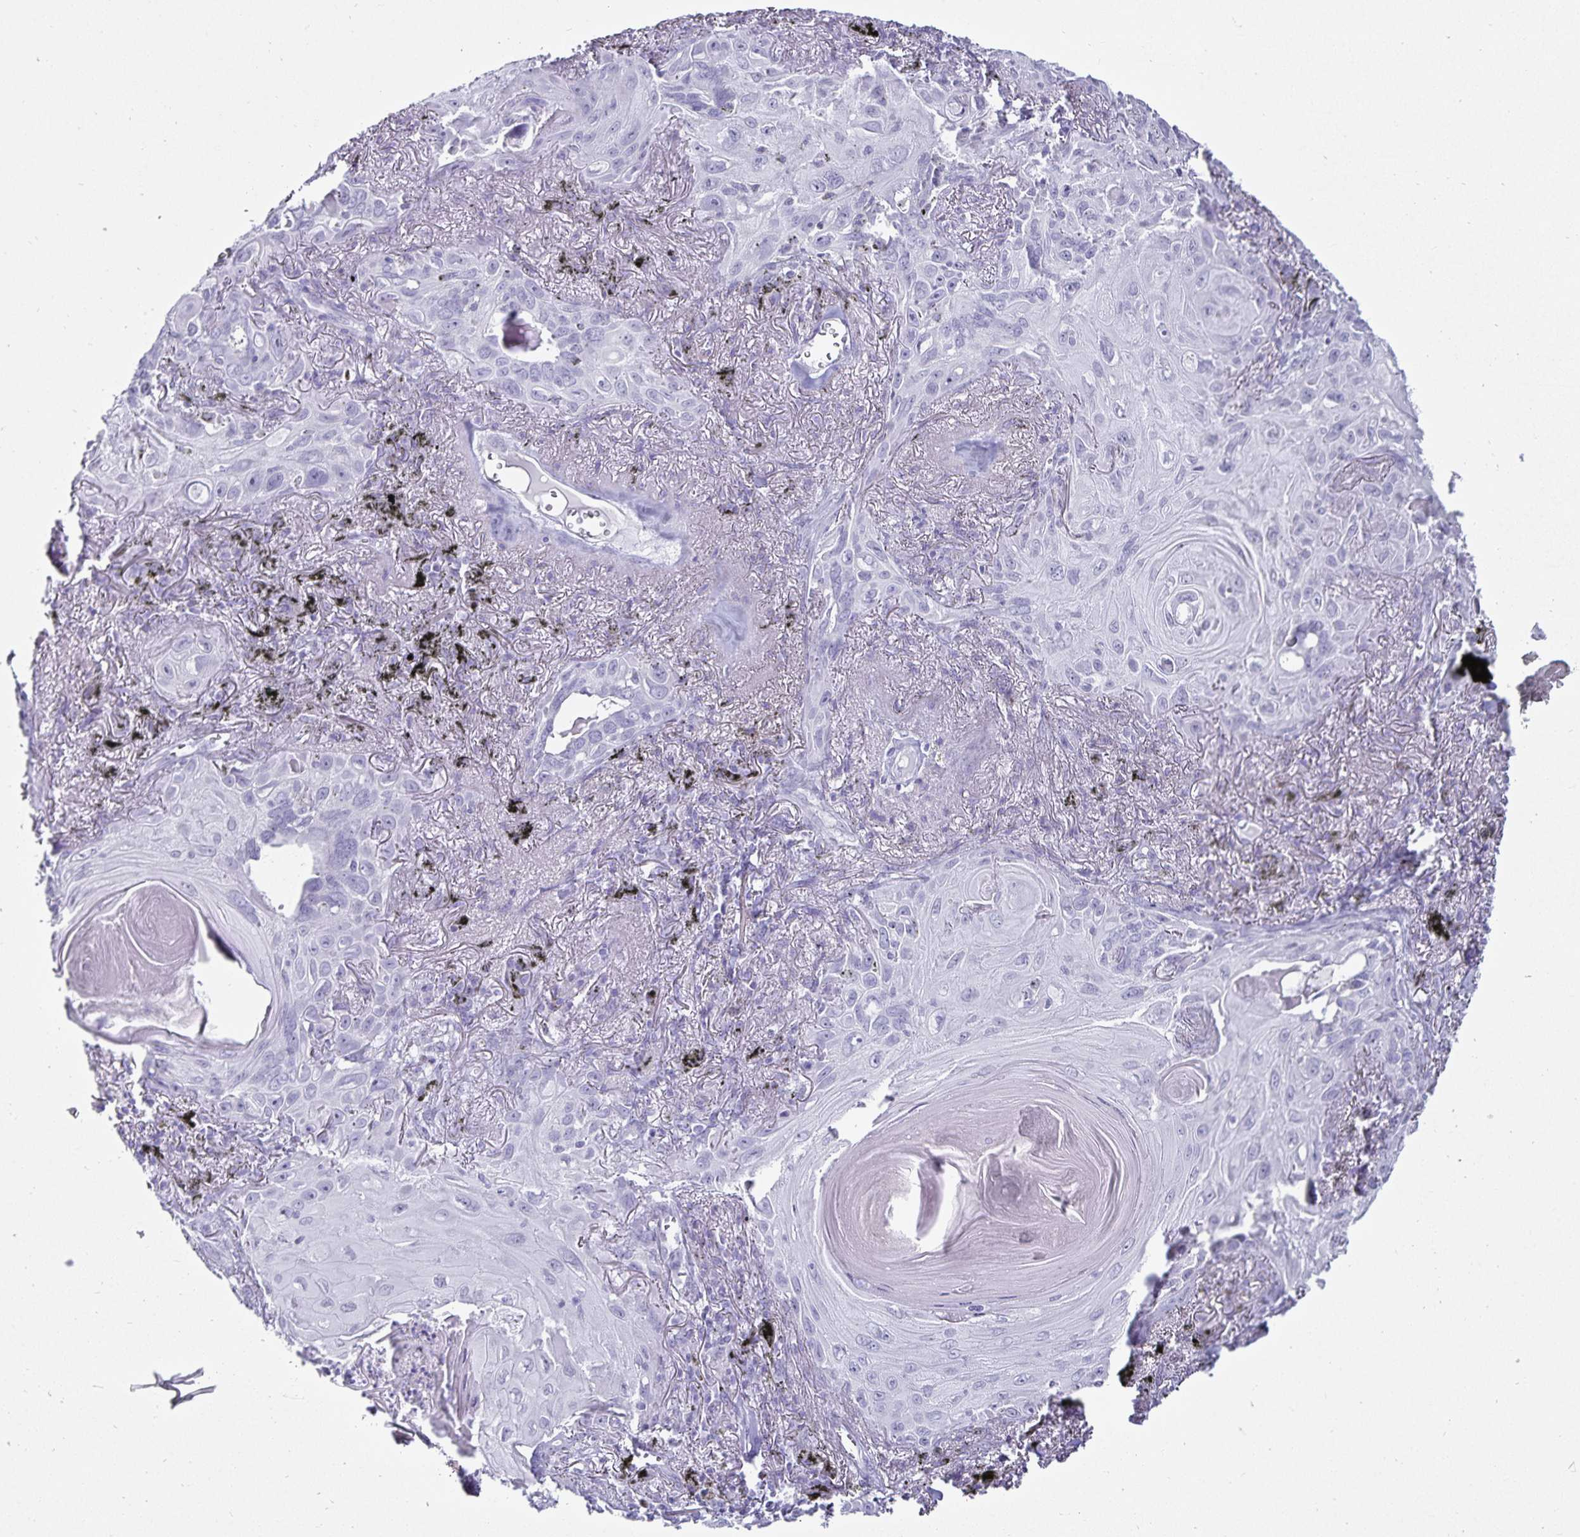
{"staining": {"intensity": "negative", "quantity": "none", "location": "none"}, "tissue": "lung cancer", "cell_type": "Tumor cells", "image_type": "cancer", "snomed": [{"axis": "morphology", "description": "Squamous cell carcinoma, NOS"}, {"axis": "topography", "description": "Lung"}], "caption": "Immunohistochemistry (IHC) image of neoplastic tissue: lung squamous cell carcinoma stained with DAB (3,3'-diaminobenzidine) shows no significant protein expression in tumor cells.", "gene": "DEFA6", "patient": {"sex": "male", "age": 79}}